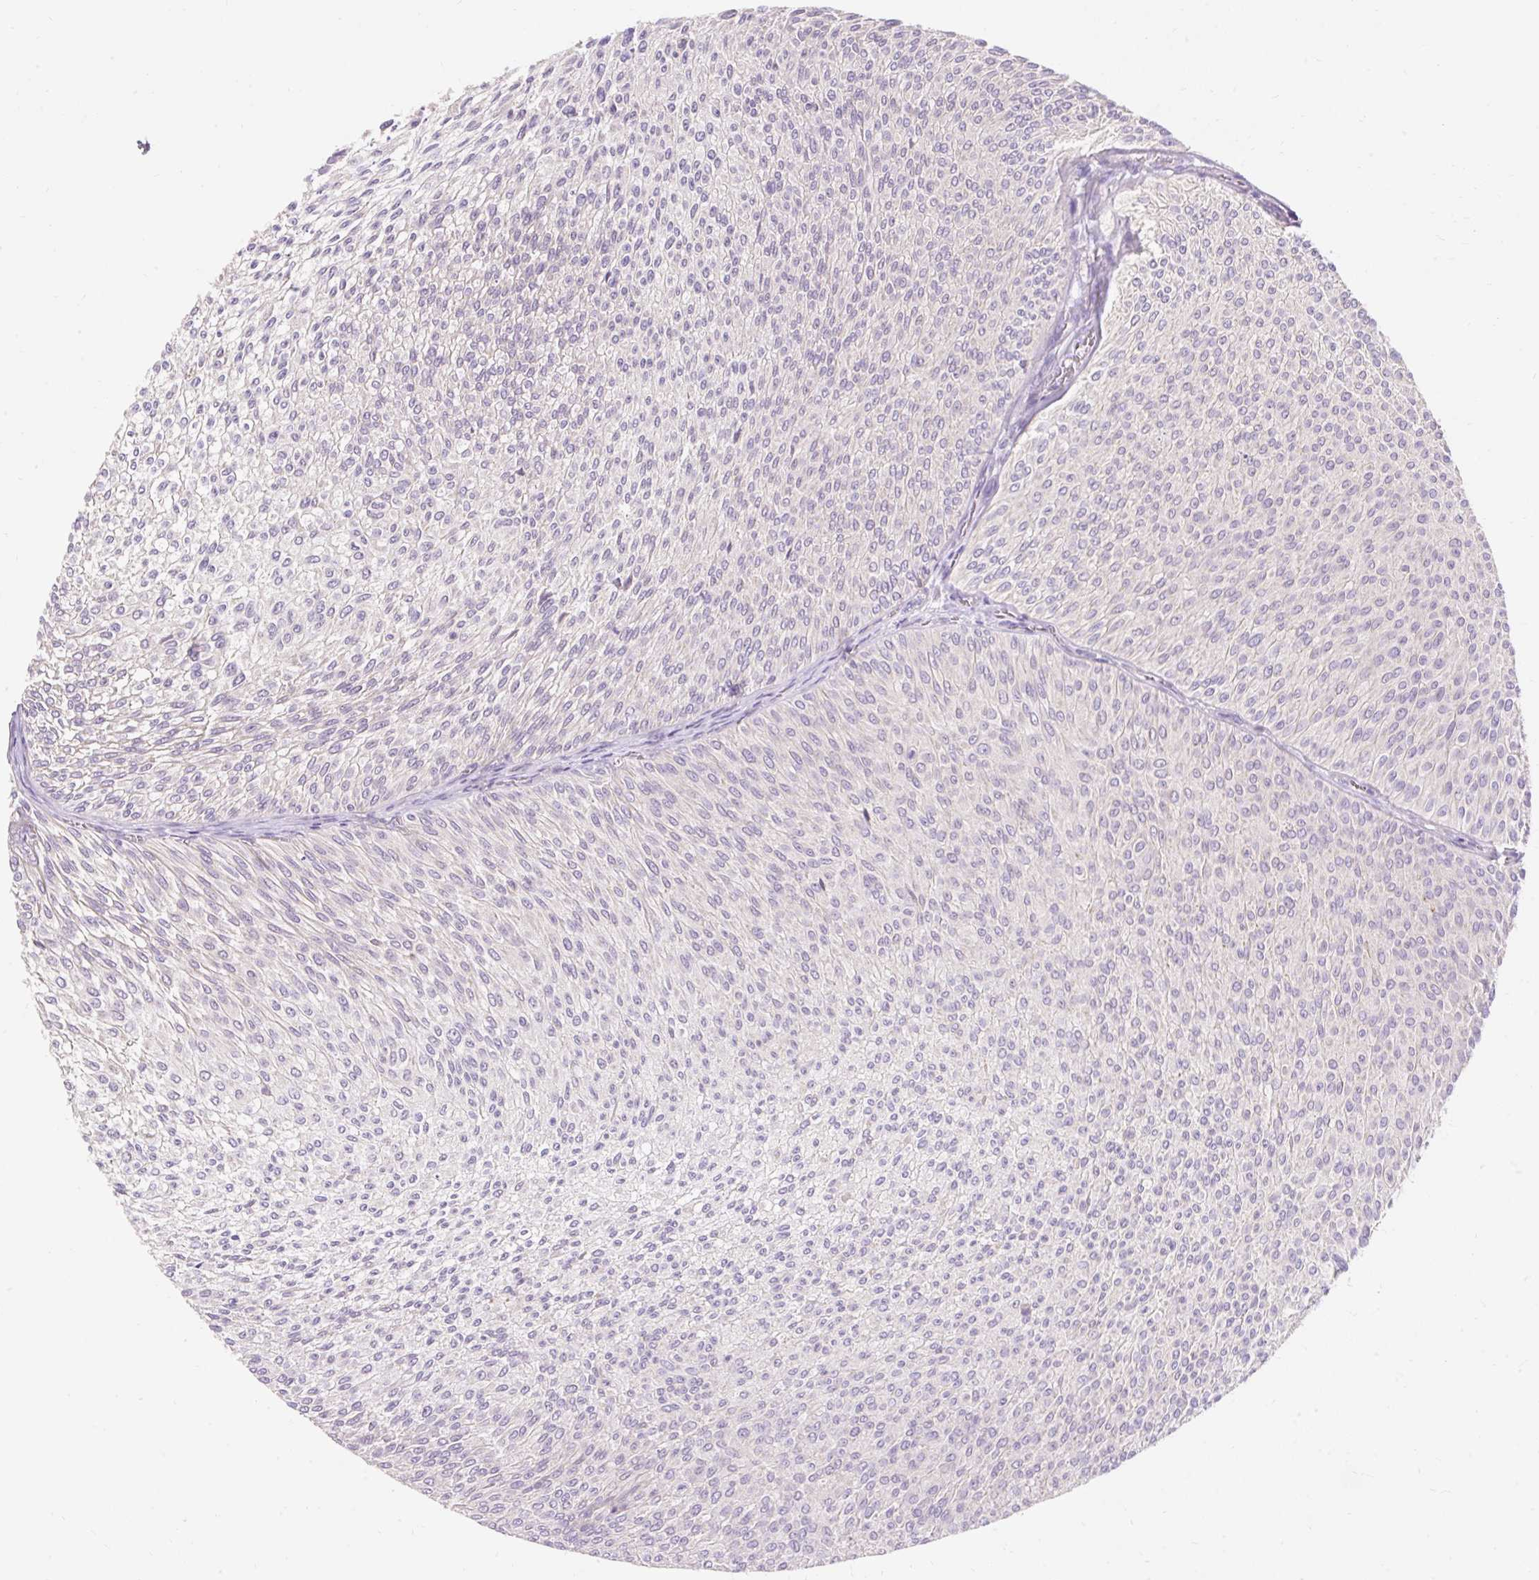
{"staining": {"intensity": "negative", "quantity": "none", "location": "none"}, "tissue": "urothelial cancer", "cell_type": "Tumor cells", "image_type": "cancer", "snomed": [{"axis": "morphology", "description": "Urothelial carcinoma, Low grade"}, {"axis": "topography", "description": "Urinary bladder"}], "caption": "The histopathology image demonstrates no staining of tumor cells in urothelial carcinoma (low-grade).", "gene": "PMAIP1", "patient": {"sex": "male", "age": 91}}